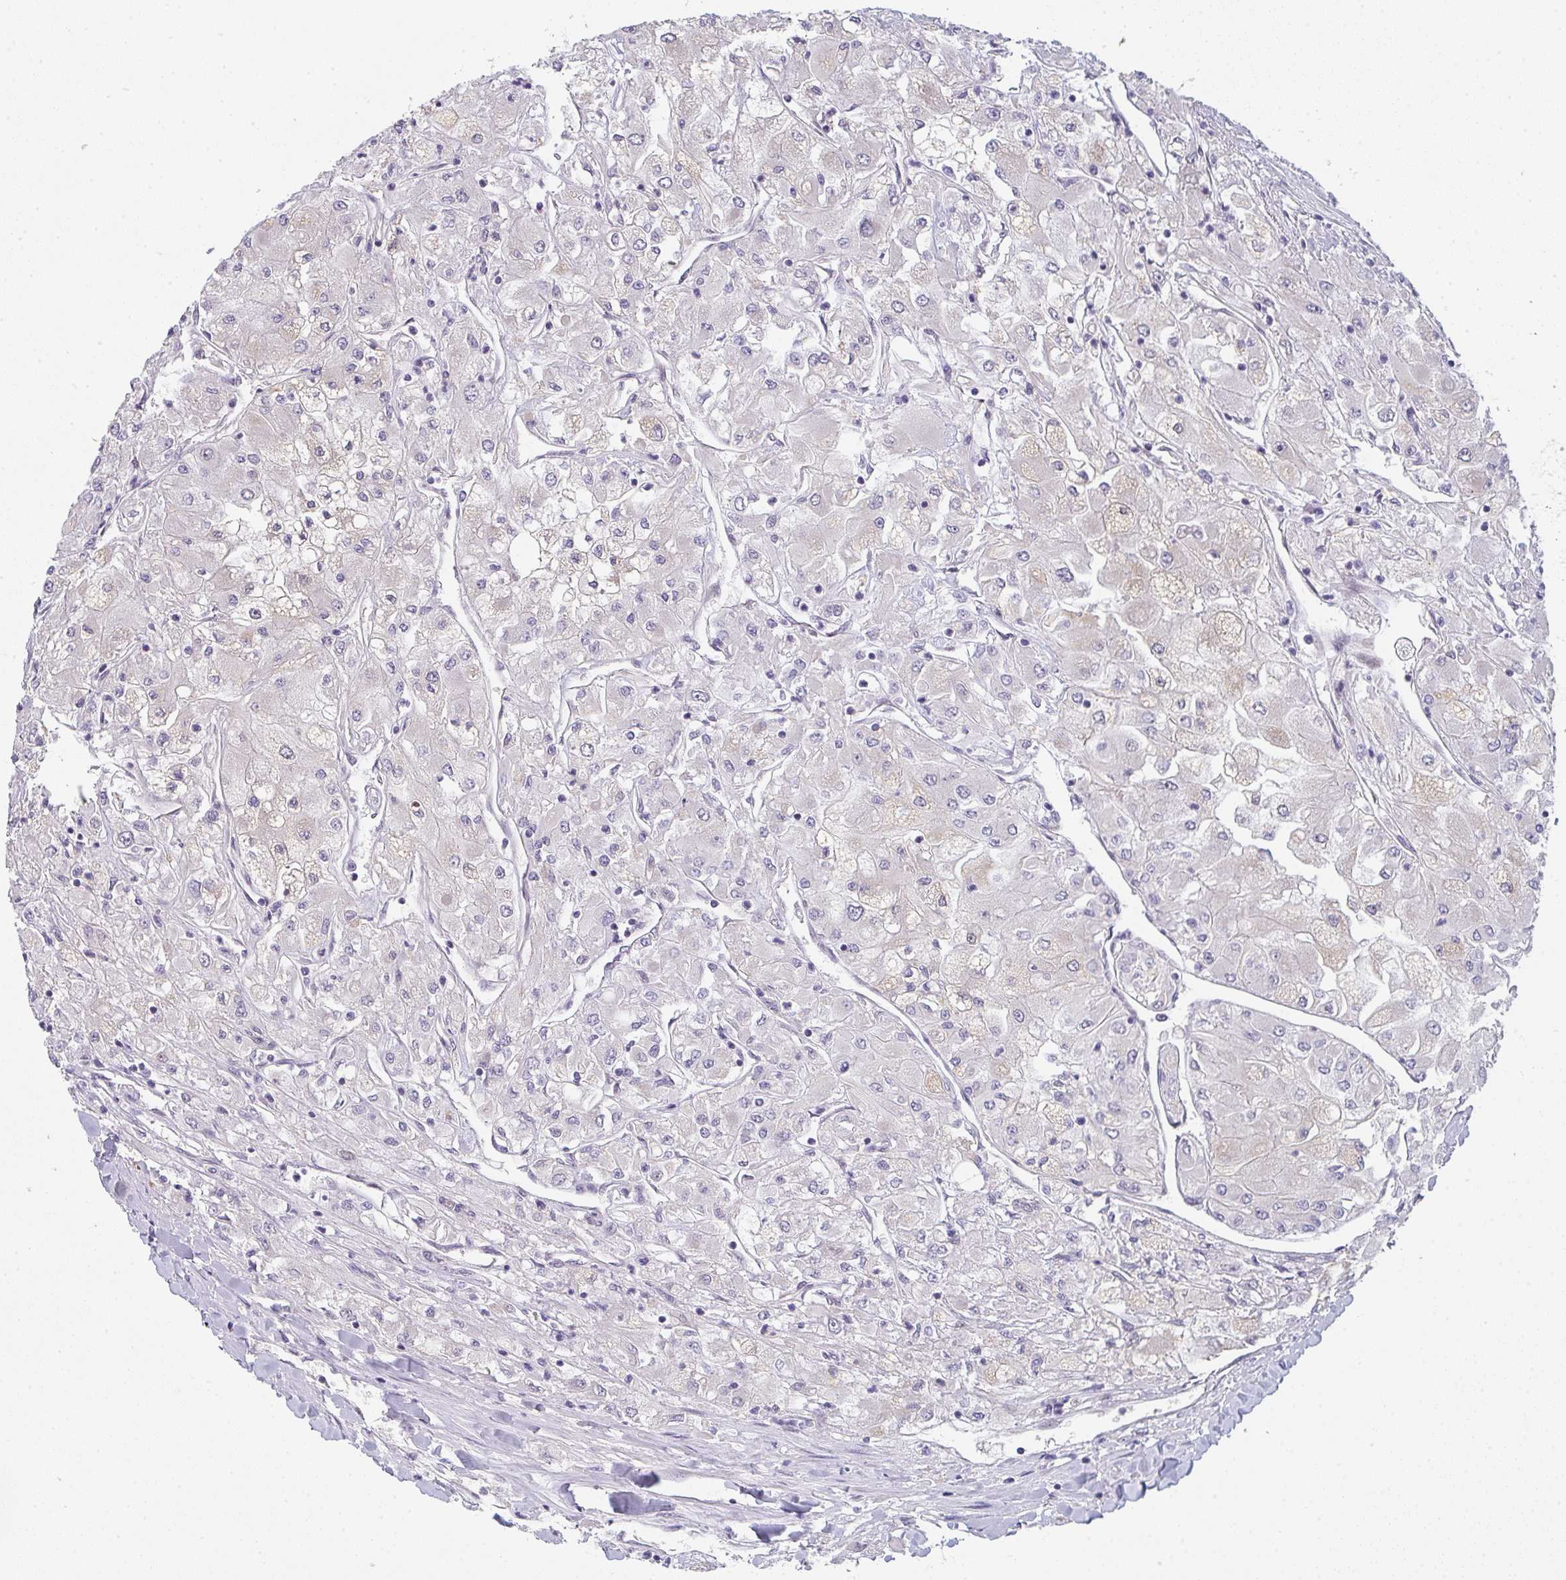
{"staining": {"intensity": "negative", "quantity": "none", "location": "none"}, "tissue": "renal cancer", "cell_type": "Tumor cells", "image_type": "cancer", "snomed": [{"axis": "morphology", "description": "Adenocarcinoma, NOS"}, {"axis": "topography", "description": "Kidney"}], "caption": "Tumor cells are negative for brown protein staining in renal cancer (adenocarcinoma).", "gene": "TNFRSF10A", "patient": {"sex": "male", "age": 80}}